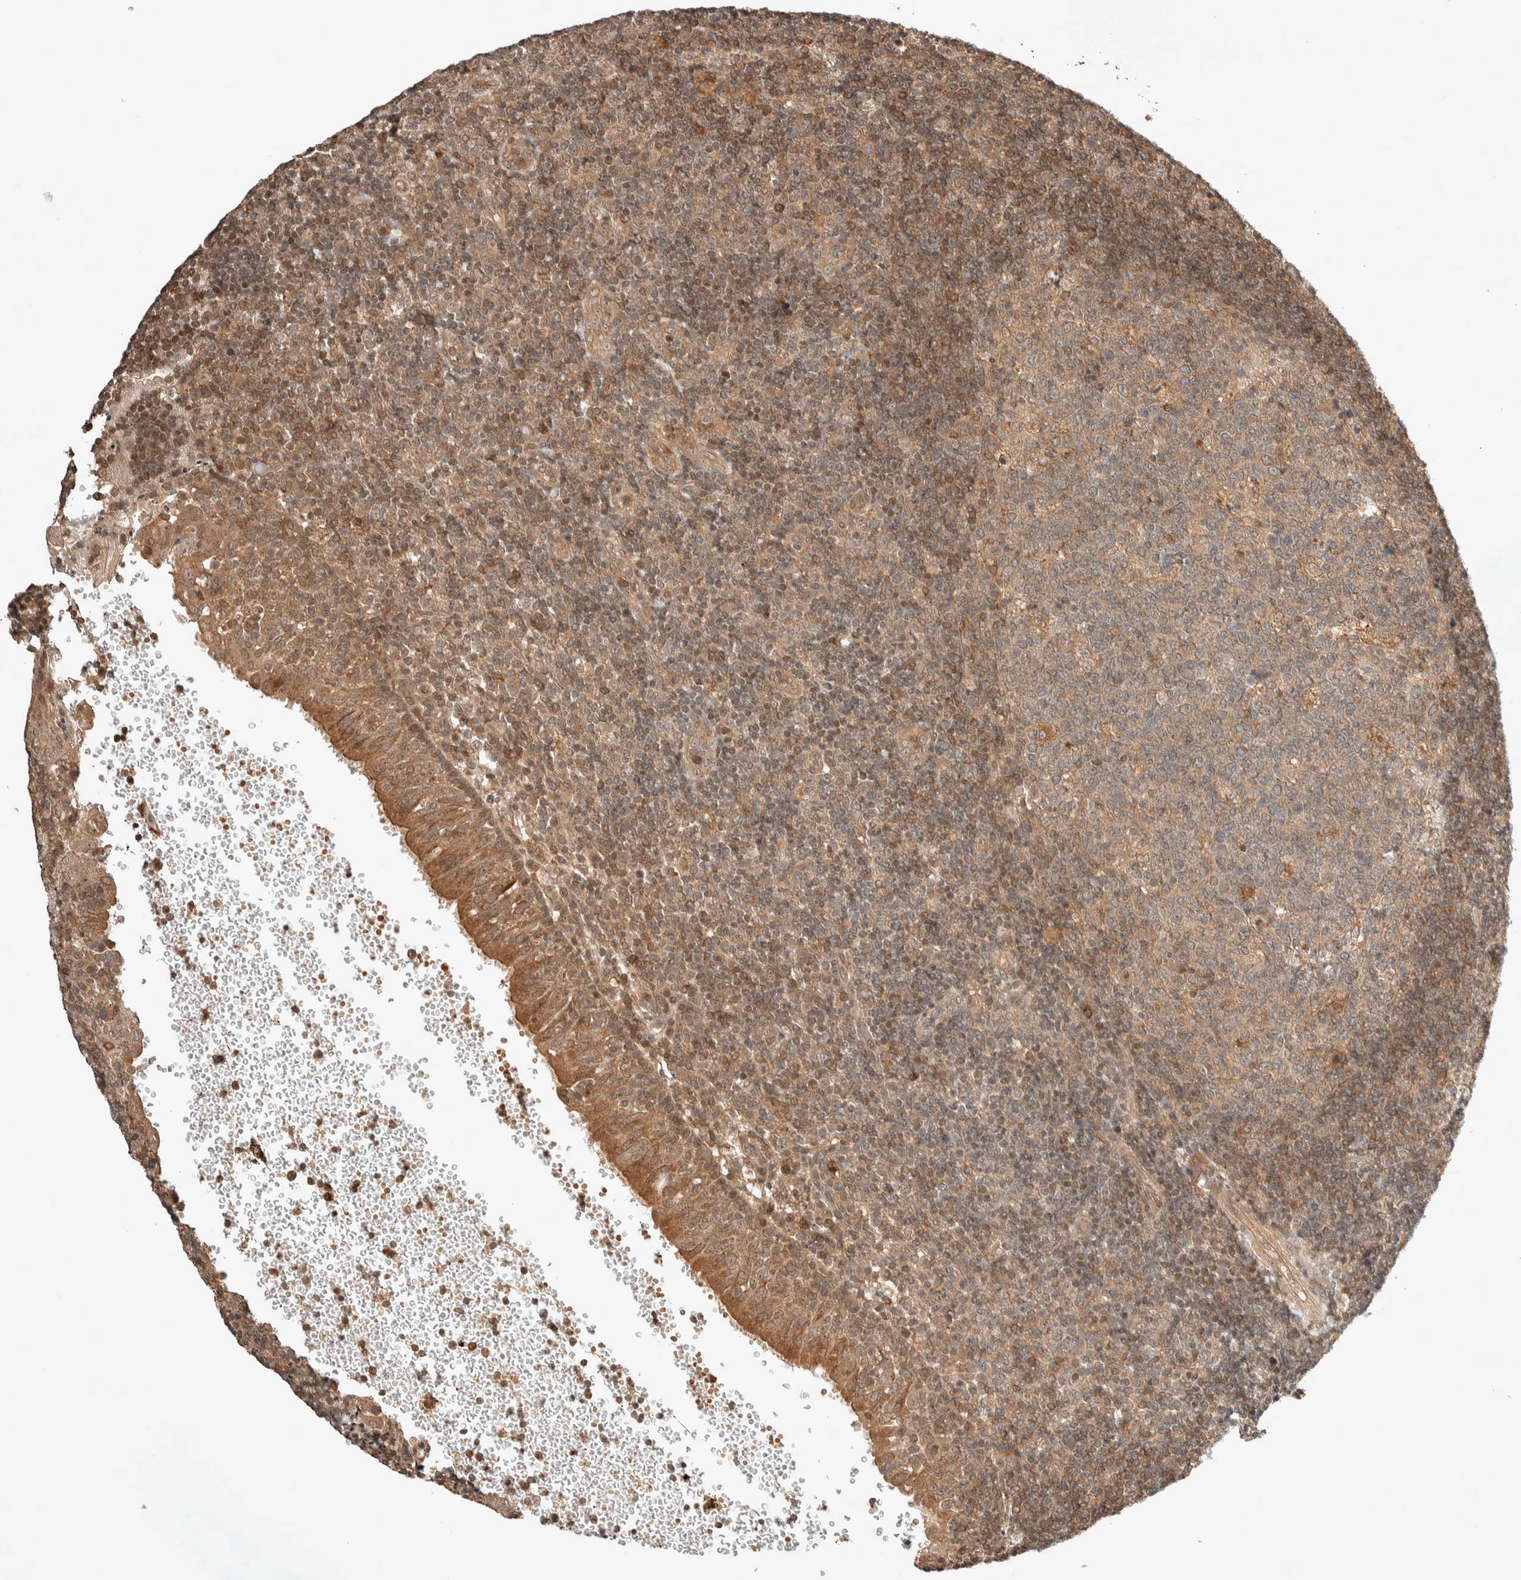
{"staining": {"intensity": "weak", "quantity": ">75%", "location": "cytoplasmic/membranous"}, "tissue": "tonsil", "cell_type": "Germinal center cells", "image_type": "normal", "snomed": [{"axis": "morphology", "description": "Normal tissue, NOS"}, {"axis": "topography", "description": "Tonsil"}], "caption": "A brown stain shows weak cytoplasmic/membranous expression of a protein in germinal center cells of unremarkable tonsil. The staining is performed using DAB brown chromogen to label protein expression. The nuclei are counter-stained blue using hematoxylin.", "gene": "THRA", "patient": {"sex": "female", "age": 40}}